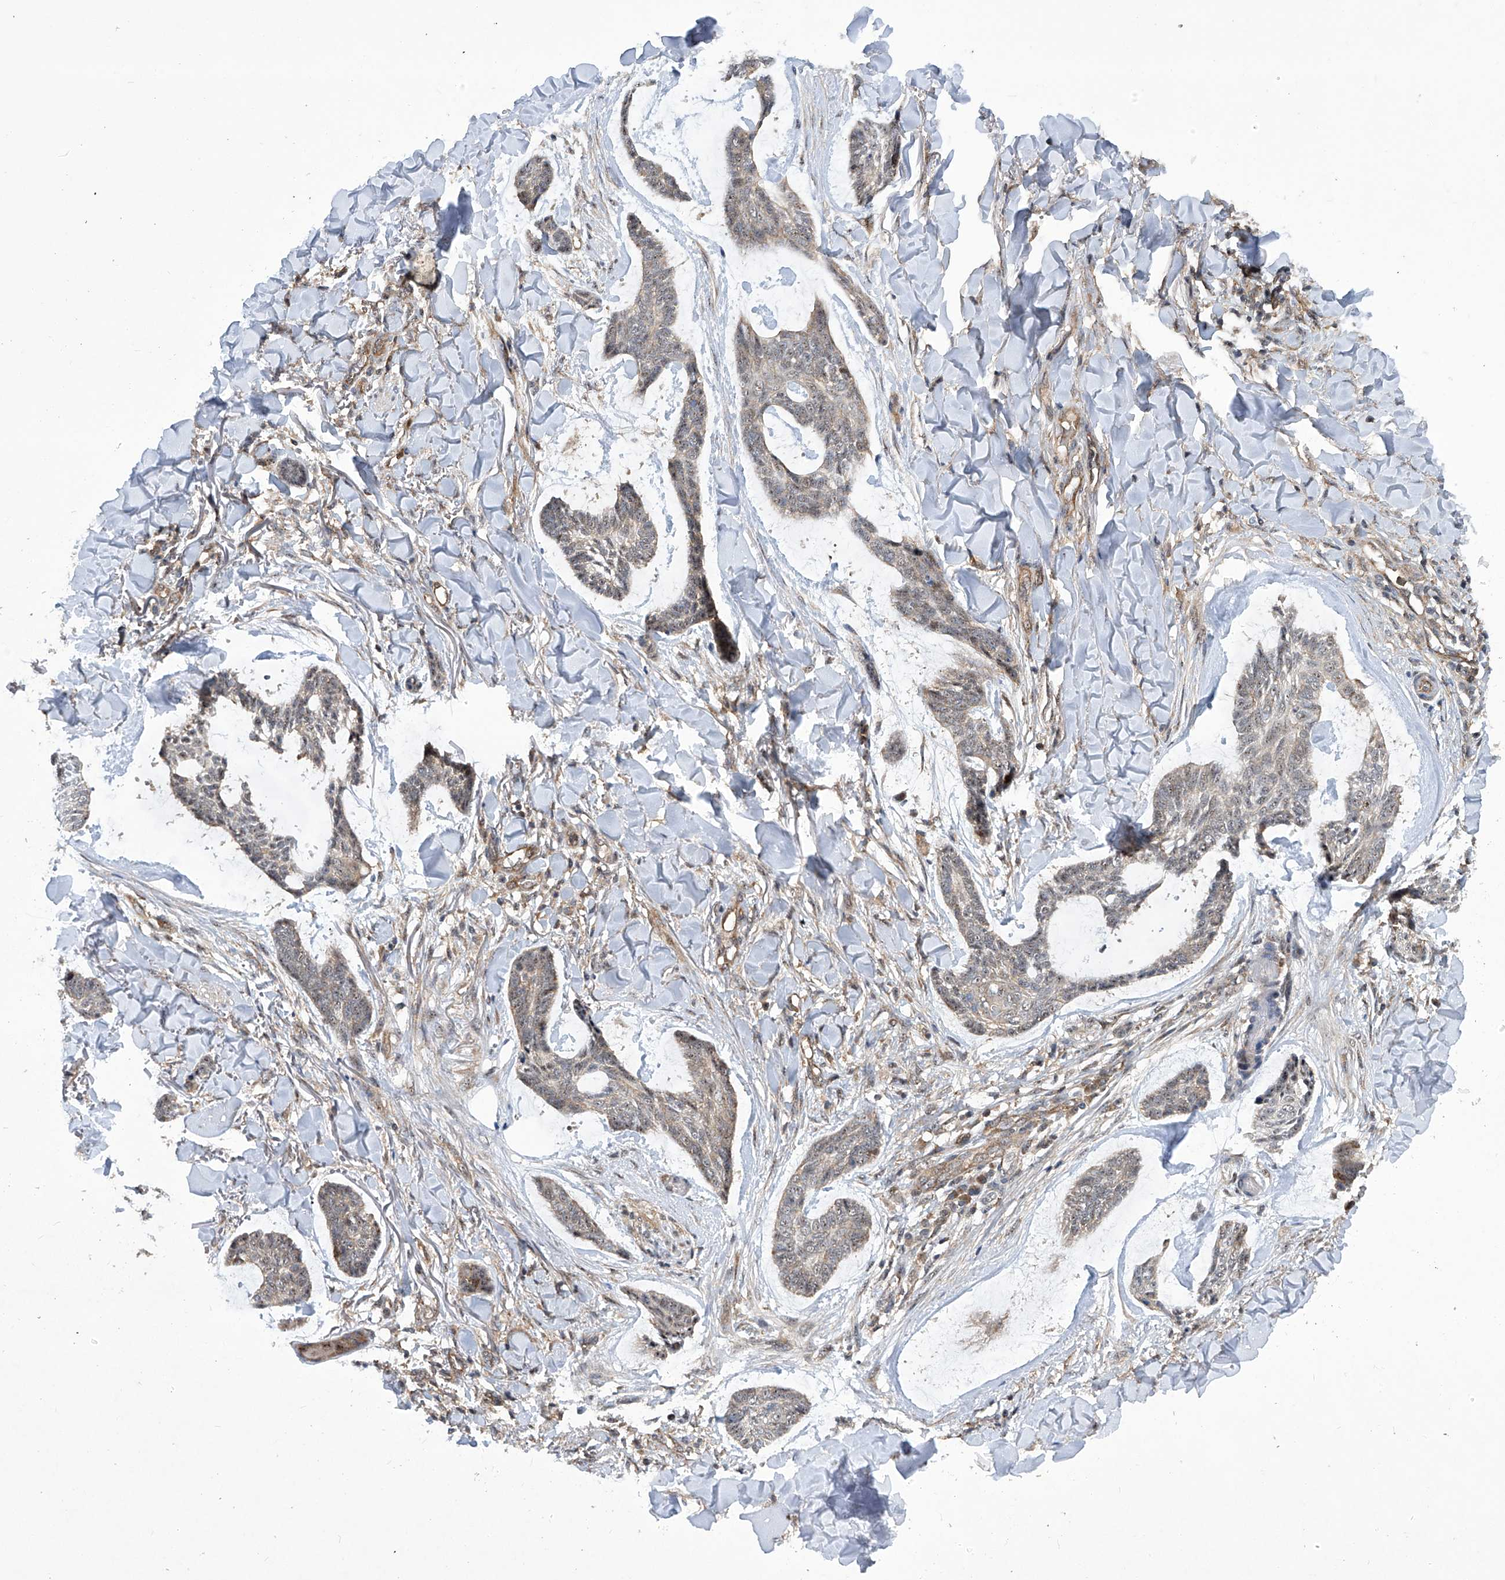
{"staining": {"intensity": "negative", "quantity": "none", "location": "none"}, "tissue": "skin cancer", "cell_type": "Tumor cells", "image_type": "cancer", "snomed": [{"axis": "morphology", "description": "Basal cell carcinoma"}, {"axis": "topography", "description": "Skin"}], "caption": "Basal cell carcinoma (skin) was stained to show a protein in brown. There is no significant expression in tumor cells. Nuclei are stained in blue.", "gene": "CISH", "patient": {"sex": "male", "age": 43}}